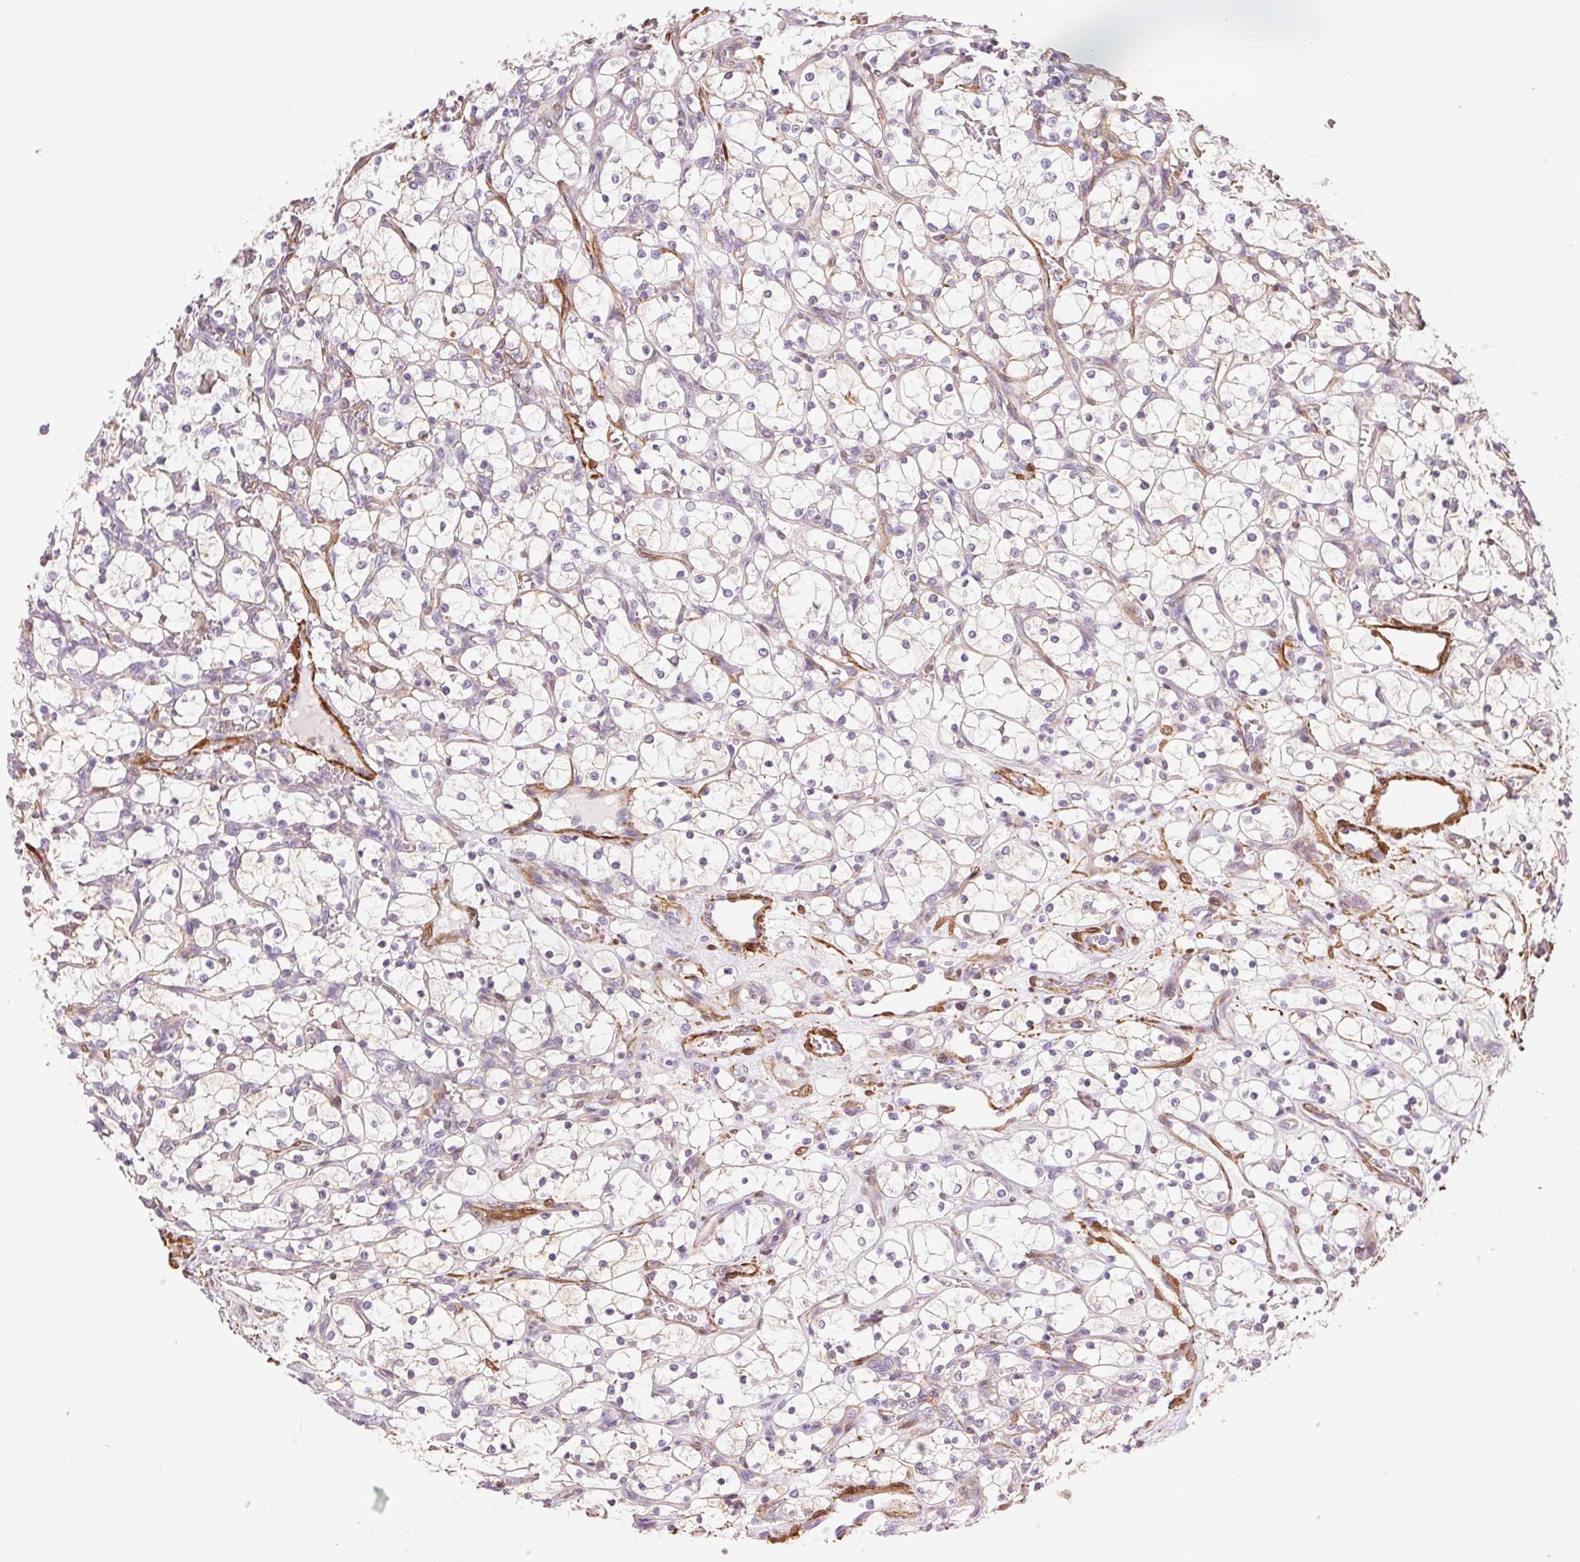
{"staining": {"intensity": "negative", "quantity": "none", "location": "none"}, "tissue": "renal cancer", "cell_type": "Tumor cells", "image_type": "cancer", "snomed": [{"axis": "morphology", "description": "Adenocarcinoma, NOS"}, {"axis": "topography", "description": "Kidney"}], "caption": "High power microscopy photomicrograph of an immunohistochemistry photomicrograph of renal cancer (adenocarcinoma), revealing no significant positivity in tumor cells.", "gene": "GPX8", "patient": {"sex": "female", "age": 69}}